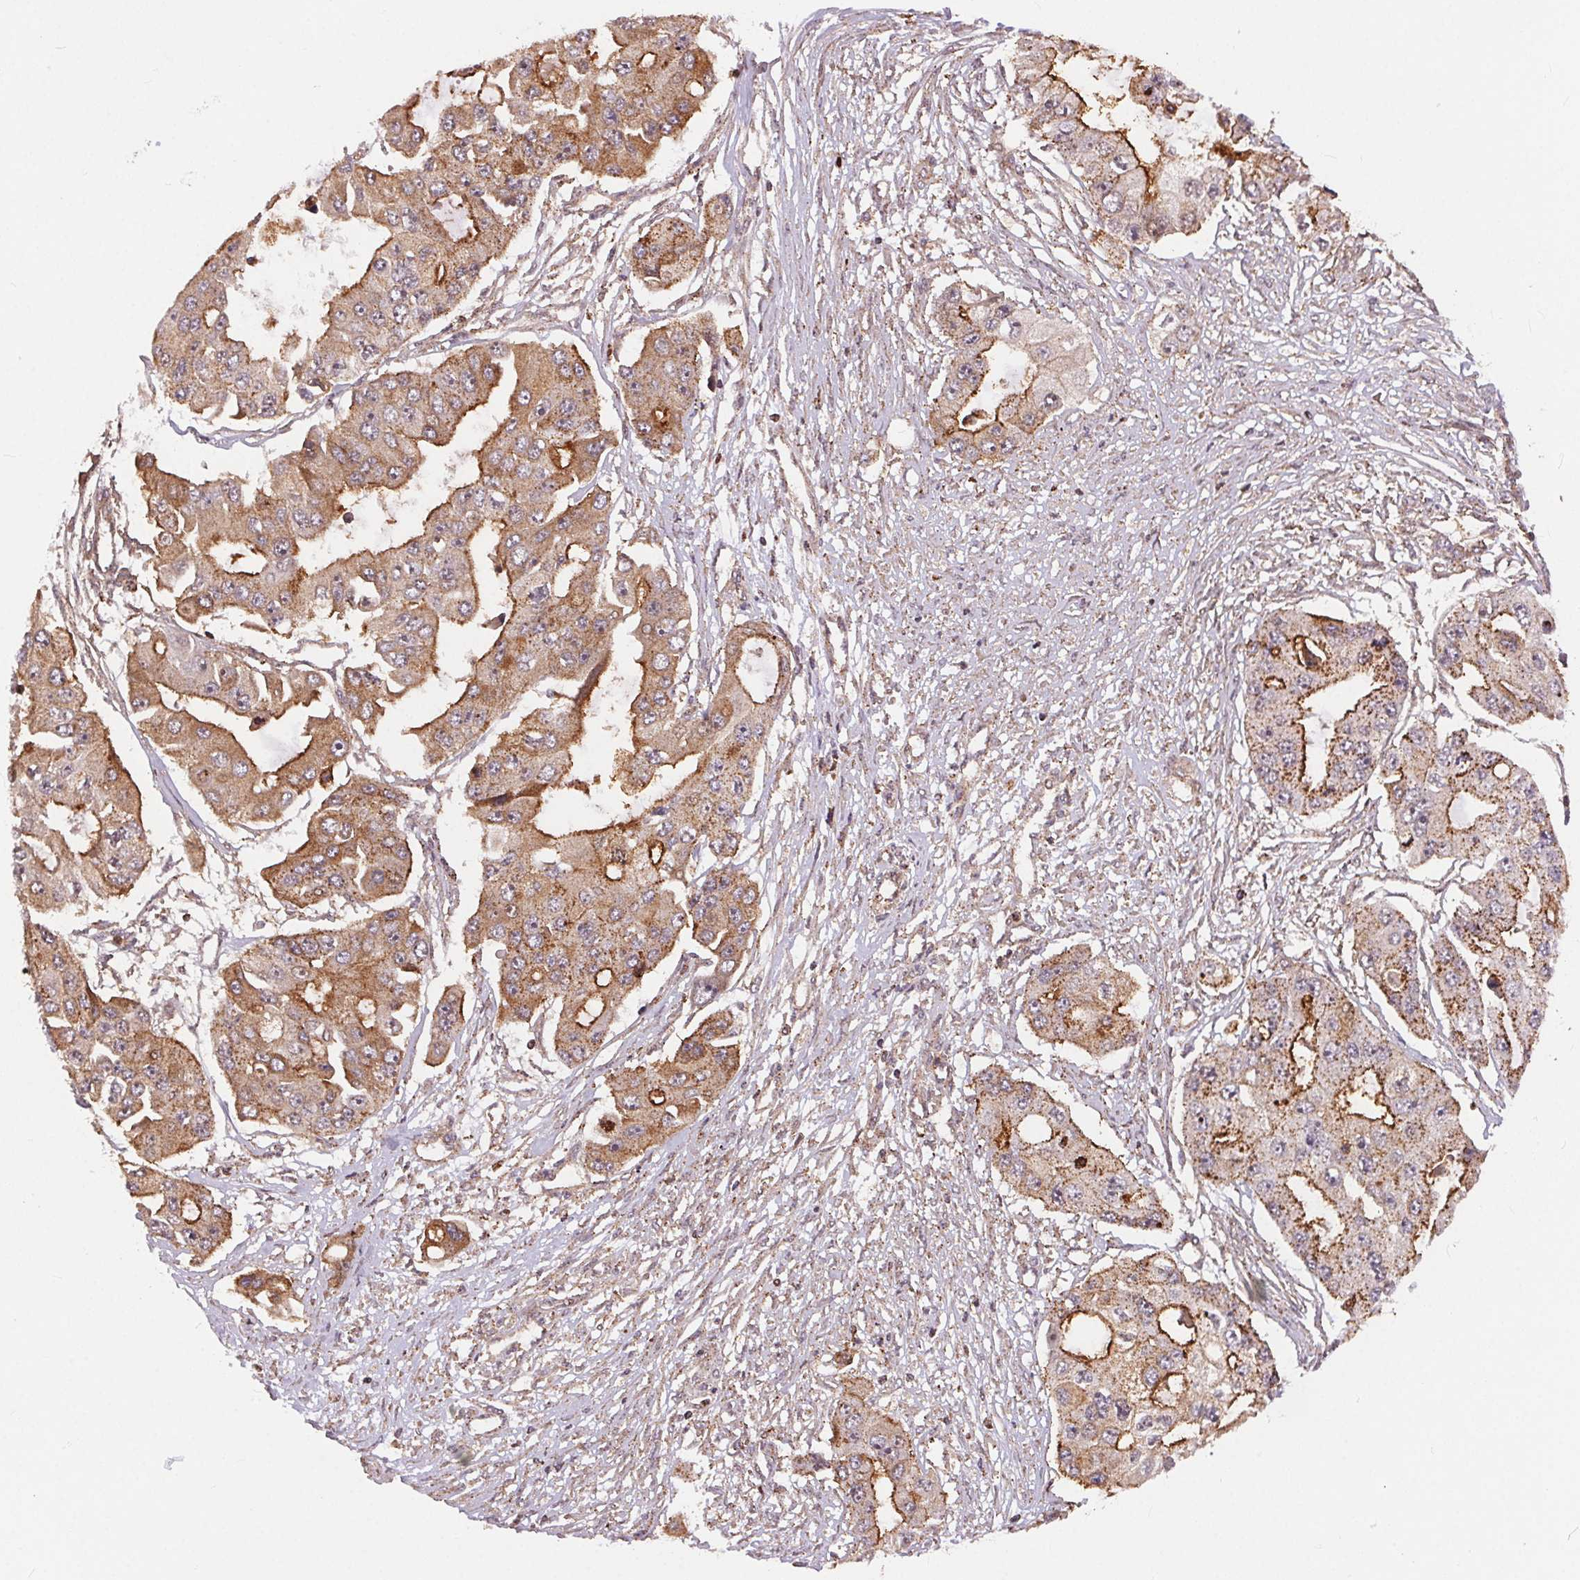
{"staining": {"intensity": "moderate", "quantity": ">75%", "location": "cytoplasmic/membranous"}, "tissue": "ovarian cancer", "cell_type": "Tumor cells", "image_type": "cancer", "snomed": [{"axis": "morphology", "description": "Cystadenocarcinoma, serous, NOS"}, {"axis": "topography", "description": "Ovary"}], "caption": "Immunohistochemical staining of ovarian serous cystadenocarcinoma demonstrates medium levels of moderate cytoplasmic/membranous positivity in approximately >75% of tumor cells.", "gene": "CHMP4B", "patient": {"sex": "female", "age": 56}}